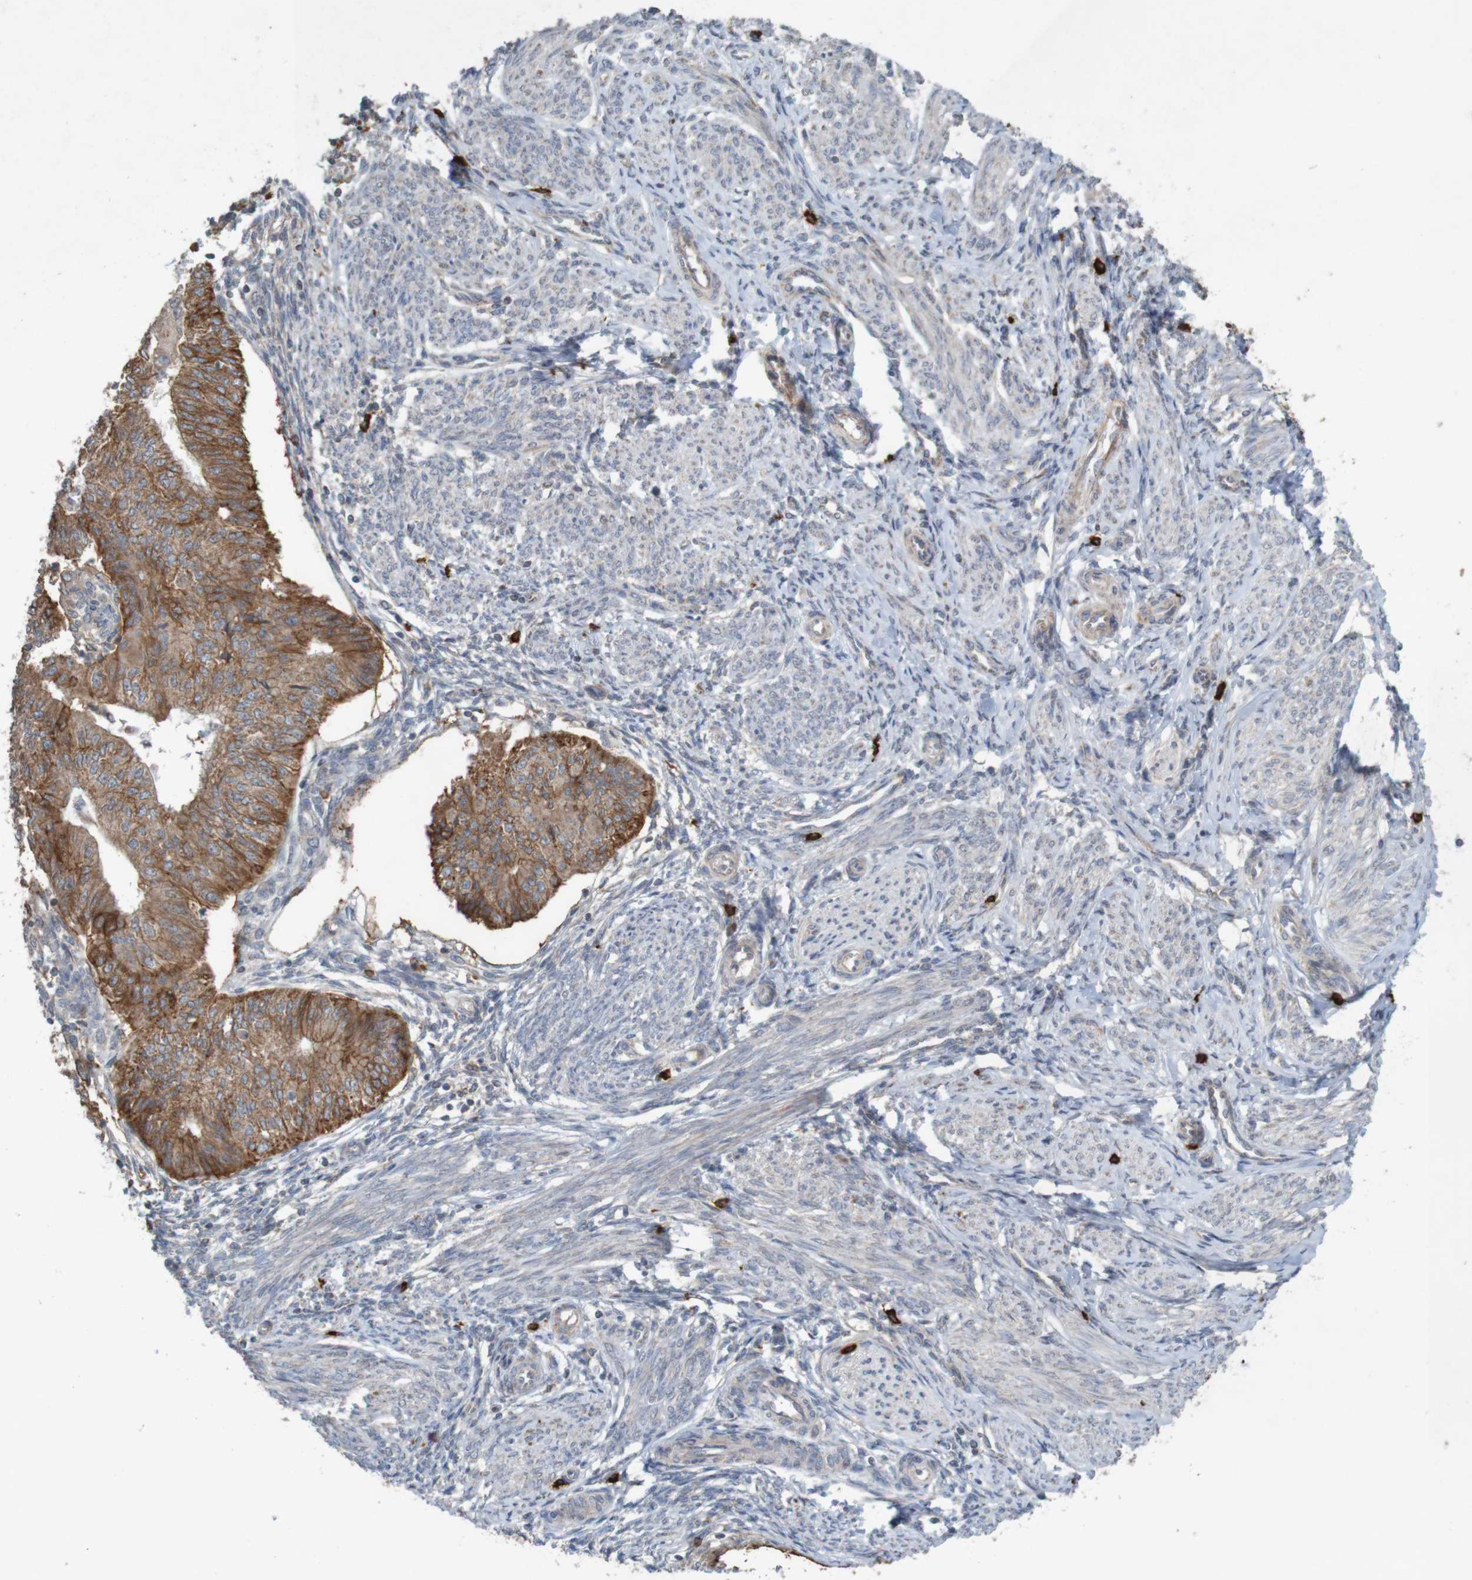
{"staining": {"intensity": "moderate", "quantity": ">75%", "location": "cytoplasmic/membranous"}, "tissue": "endometrial cancer", "cell_type": "Tumor cells", "image_type": "cancer", "snomed": [{"axis": "morphology", "description": "Adenocarcinoma, NOS"}, {"axis": "topography", "description": "Endometrium"}], "caption": "Human endometrial cancer (adenocarcinoma) stained with a brown dye displays moderate cytoplasmic/membranous positive staining in about >75% of tumor cells.", "gene": "B3GAT2", "patient": {"sex": "female", "age": 32}}